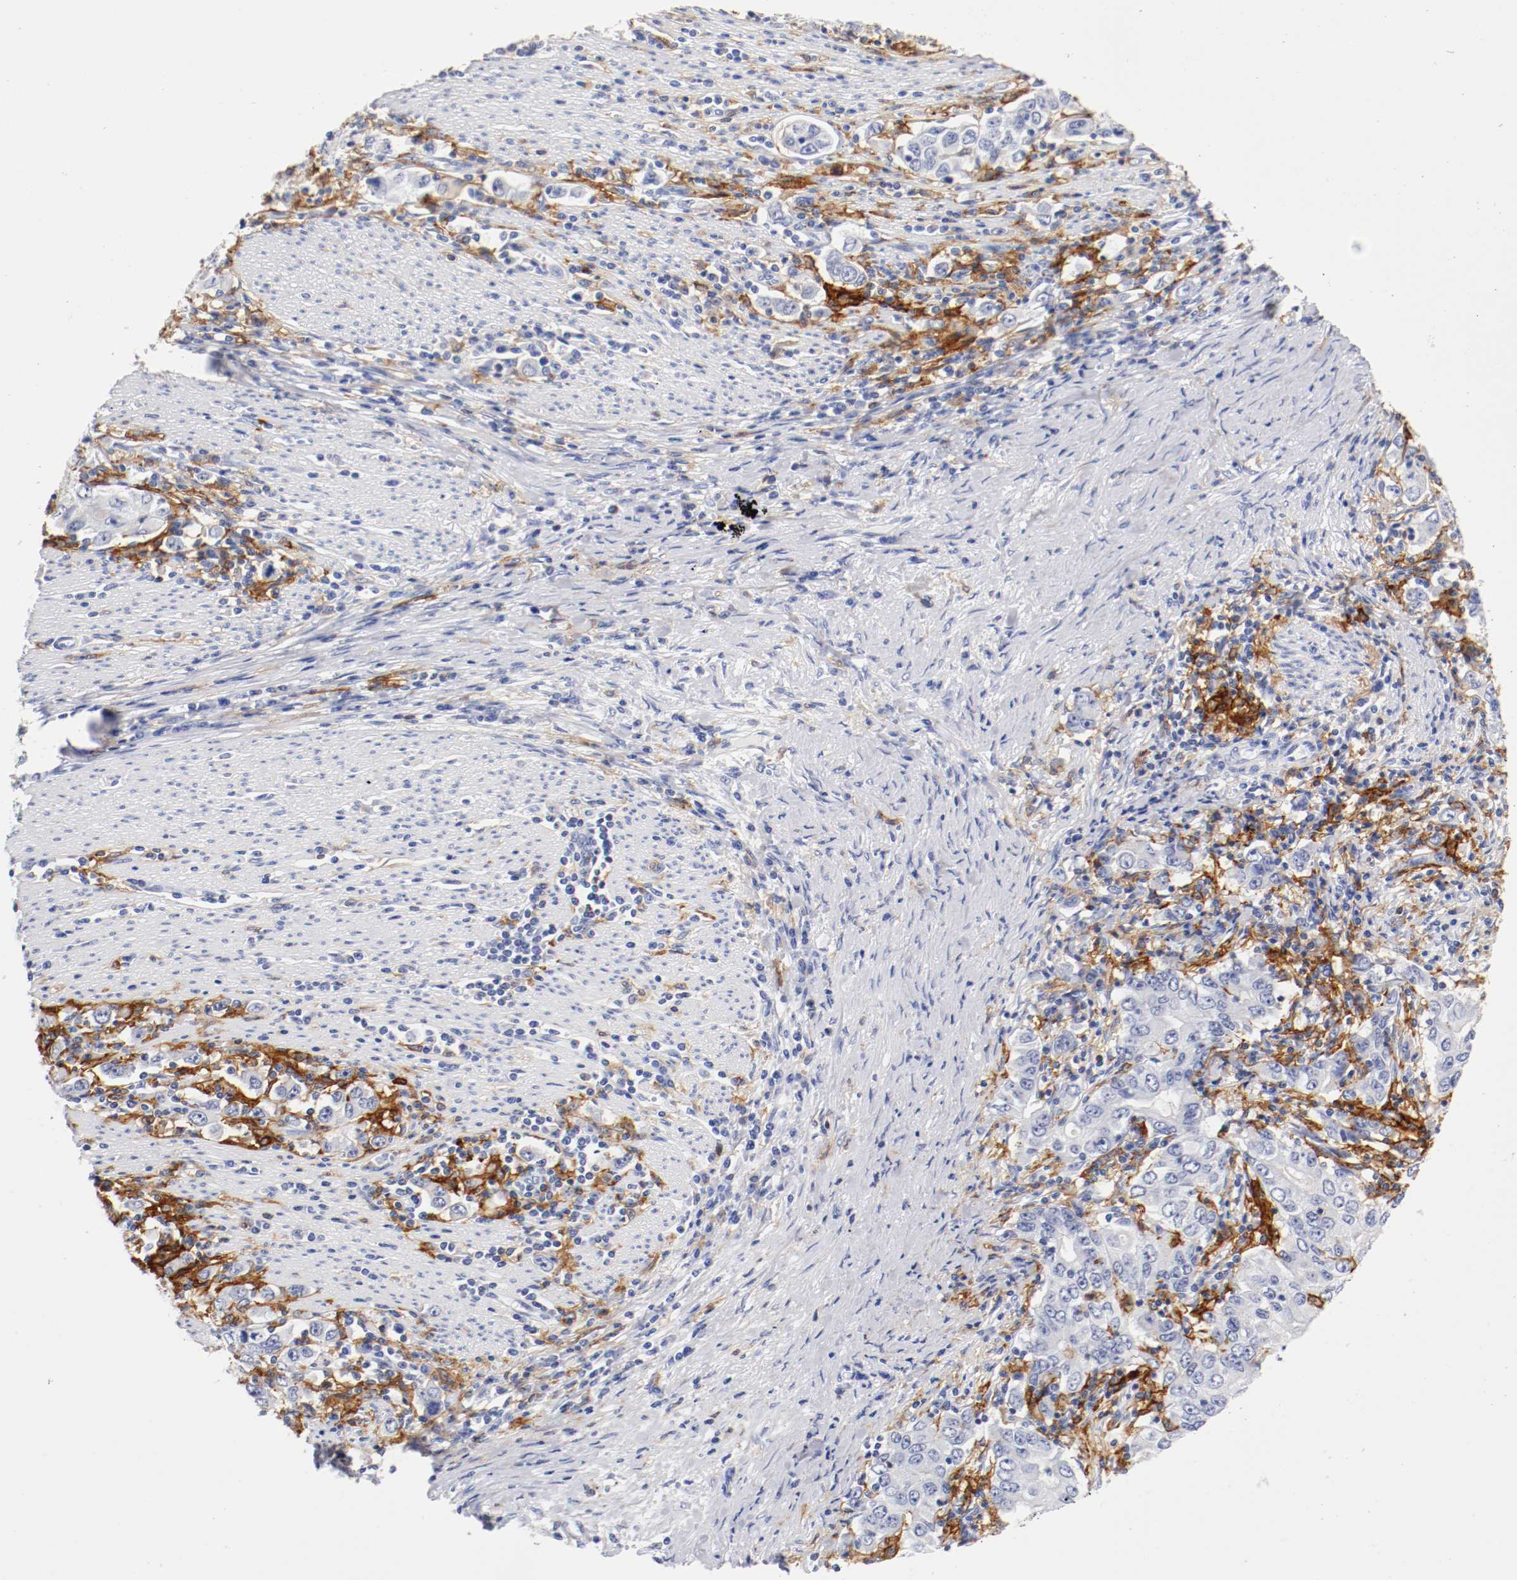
{"staining": {"intensity": "negative", "quantity": "none", "location": "none"}, "tissue": "stomach cancer", "cell_type": "Tumor cells", "image_type": "cancer", "snomed": [{"axis": "morphology", "description": "Adenocarcinoma, NOS"}, {"axis": "topography", "description": "Stomach, lower"}], "caption": "IHC image of human stomach cancer stained for a protein (brown), which shows no expression in tumor cells. (Immunohistochemistry, brightfield microscopy, high magnification).", "gene": "ITGAX", "patient": {"sex": "female", "age": 72}}